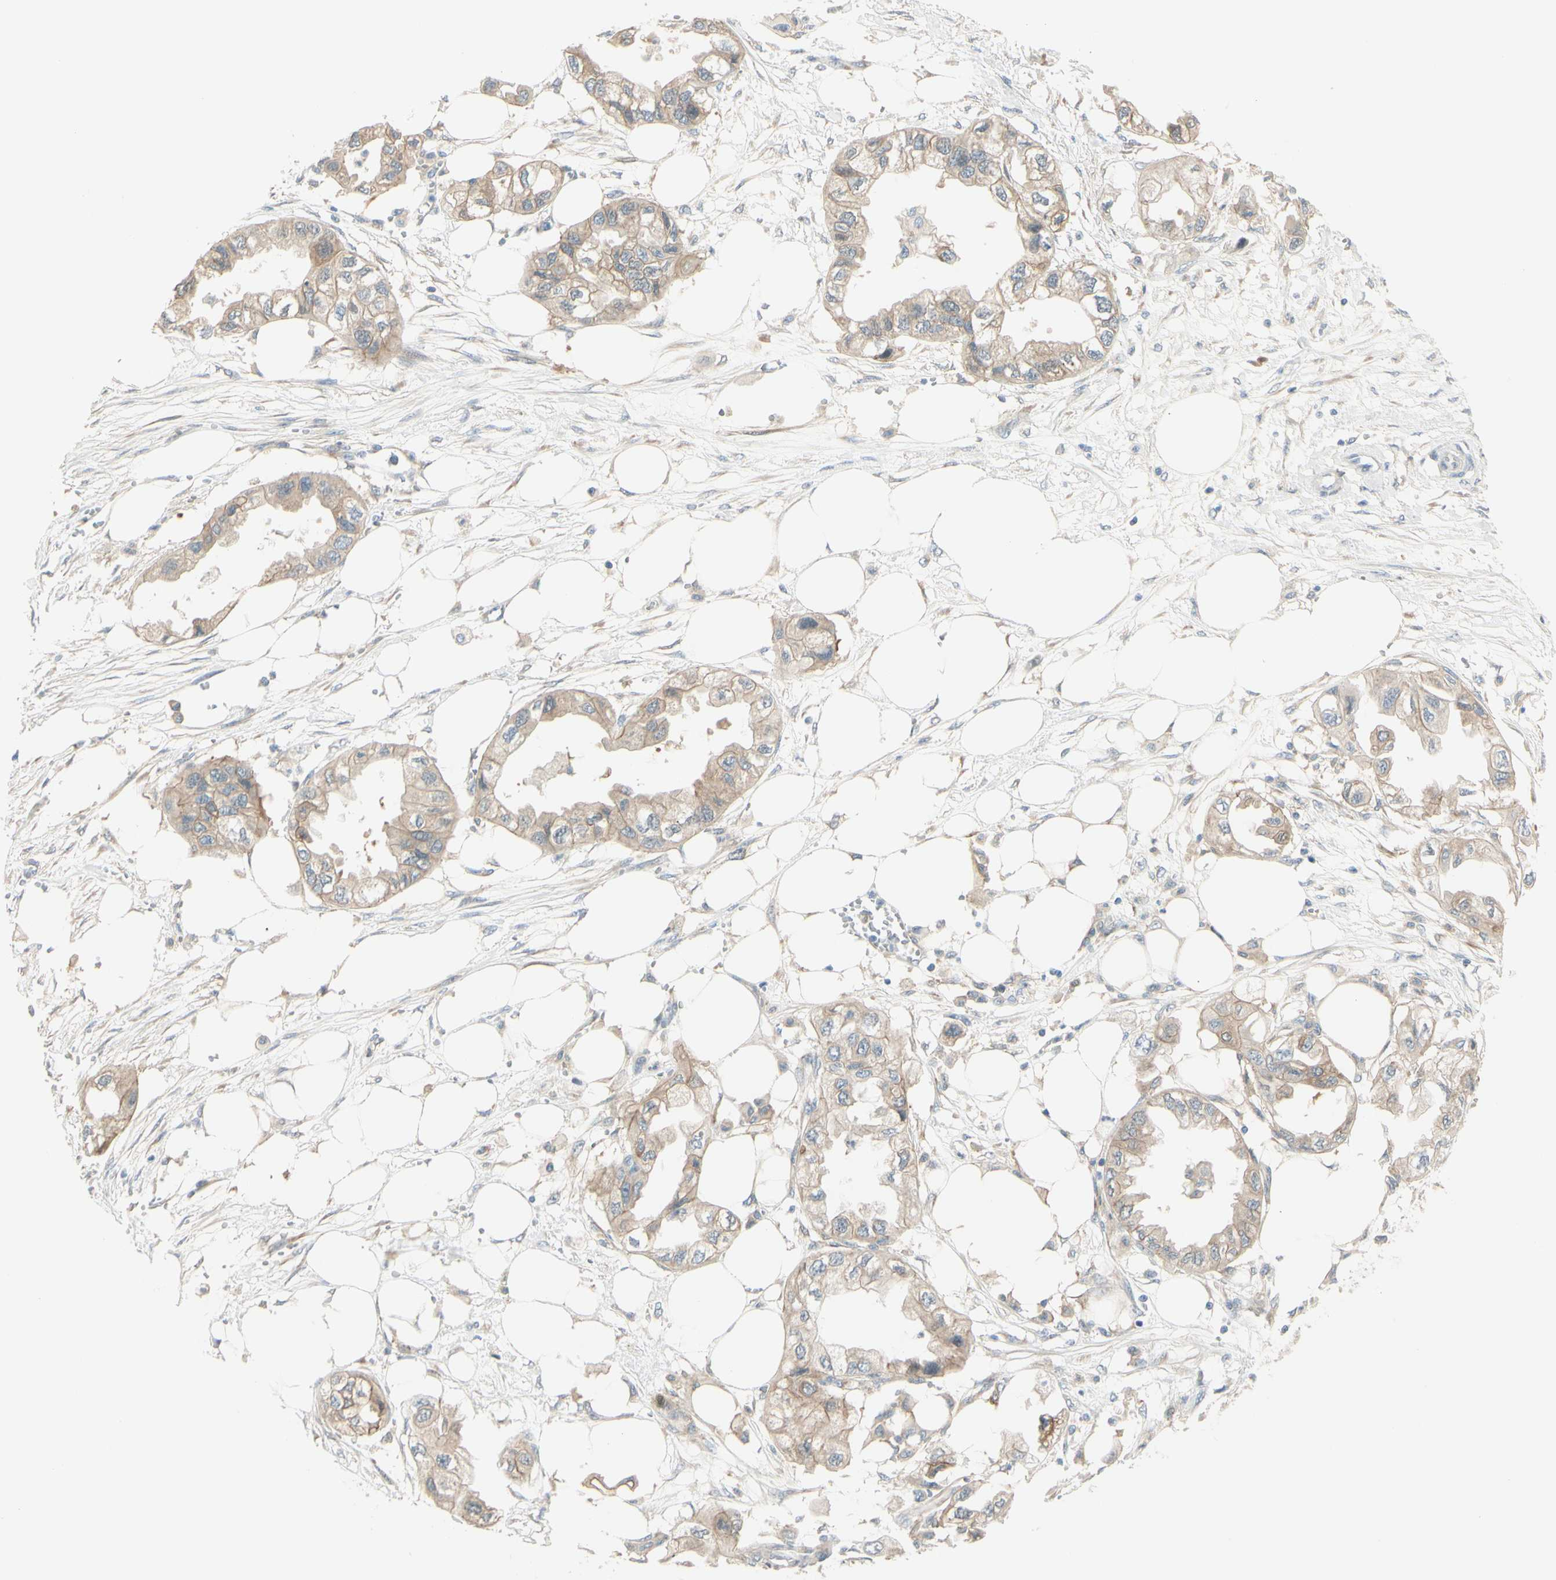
{"staining": {"intensity": "weak", "quantity": ">75%", "location": "cytoplasmic/membranous"}, "tissue": "endometrial cancer", "cell_type": "Tumor cells", "image_type": "cancer", "snomed": [{"axis": "morphology", "description": "Adenocarcinoma, NOS"}, {"axis": "topography", "description": "Endometrium"}], "caption": "This is a photomicrograph of immunohistochemistry (IHC) staining of endometrial cancer, which shows weak positivity in the cytoplasmic/membranous of tumor cells.", "gene": "PTTG1", "patient": {"sex": "female", "age": 67}}